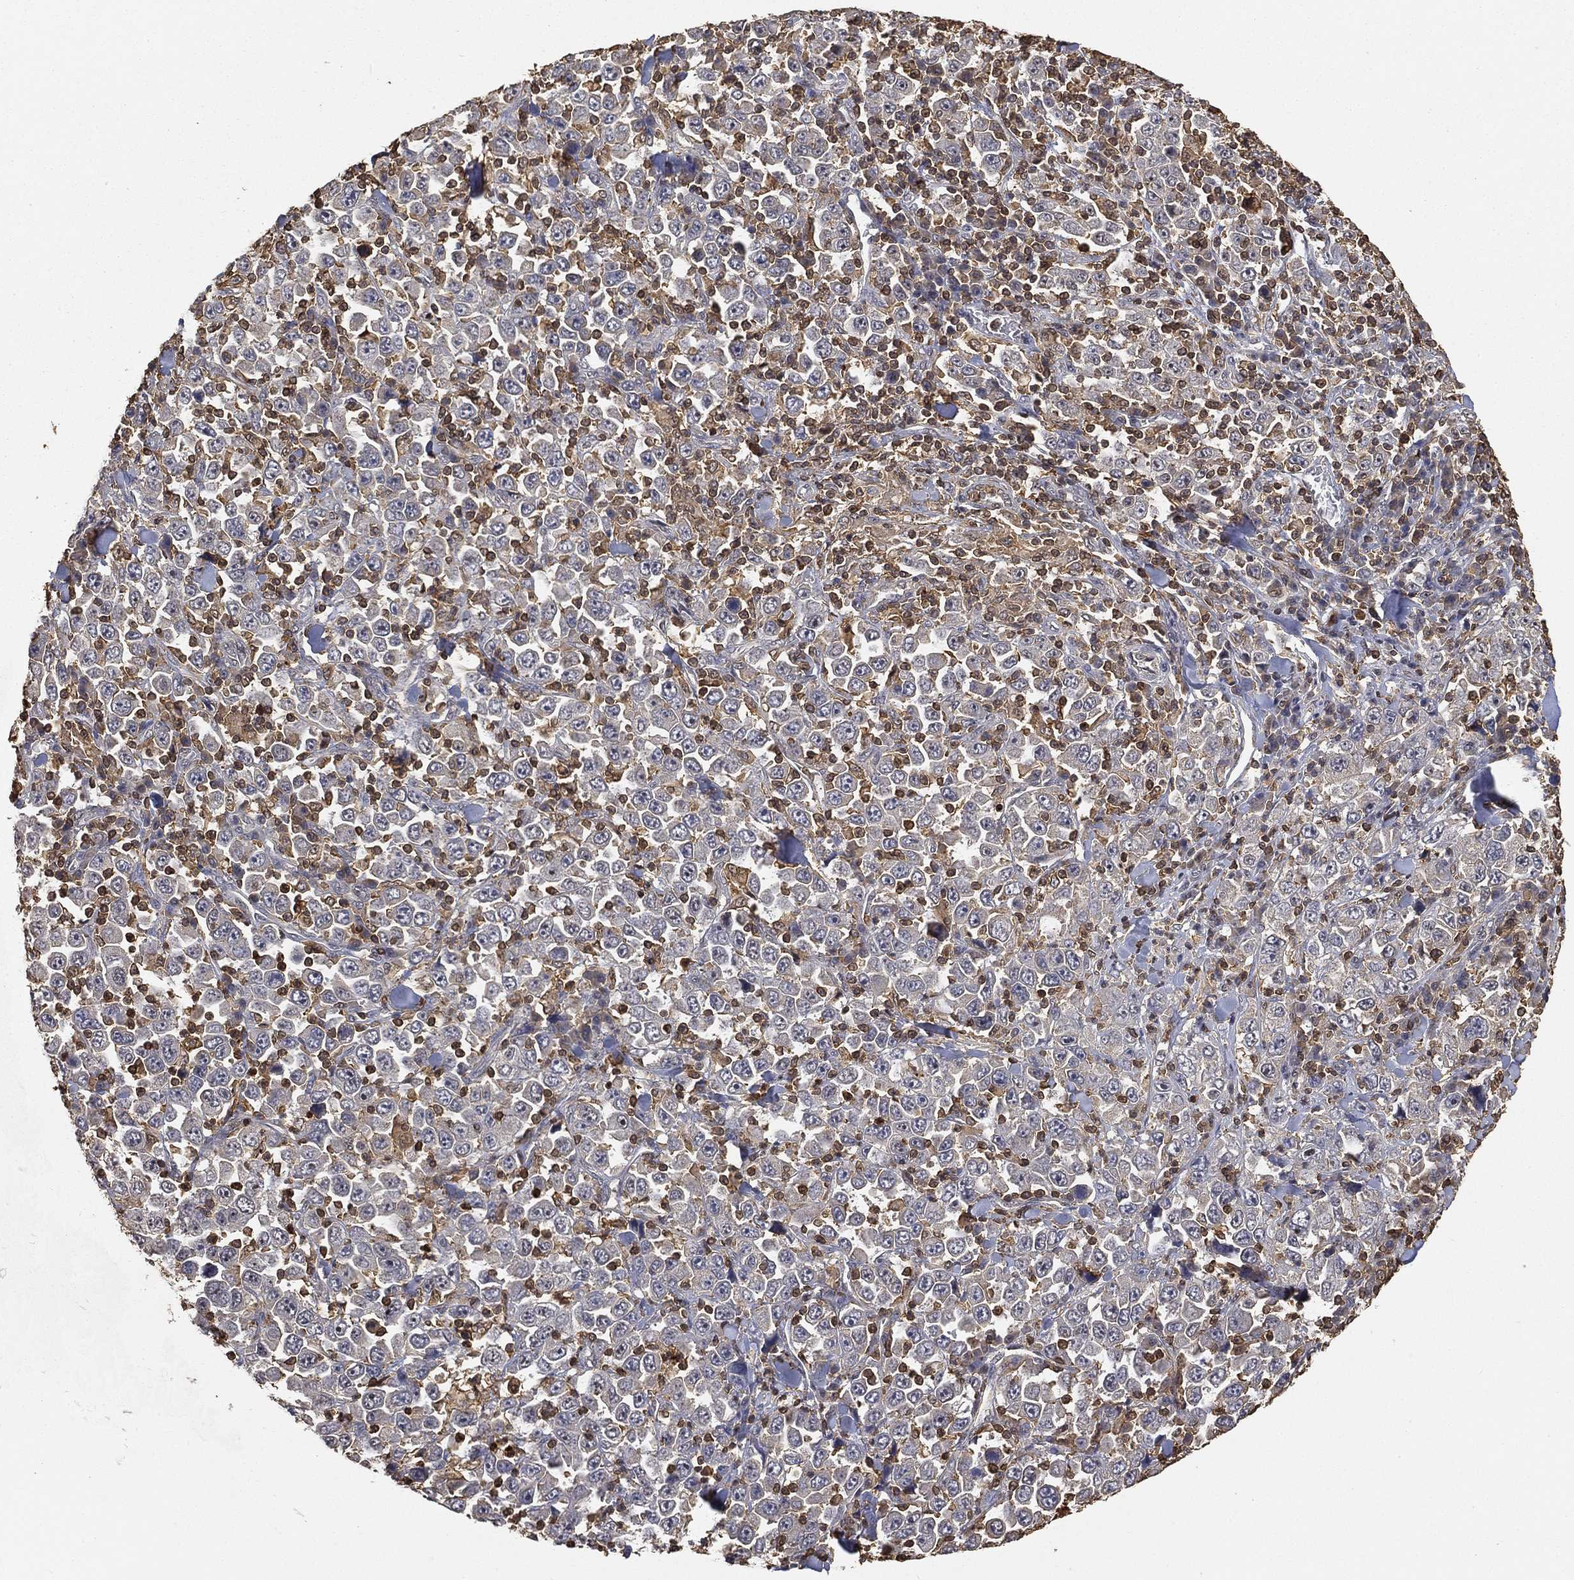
{"staining": {"intensity": "negative", "quantity": "none", "location": "none"}, "tissue": "stomach cancer", "cell_type": "Tumor cells", "image_type": "cancer", "snomed": [{"axis": "morphology", "description": "Normal tissue, NOS"}, {"axis": "morphology", "description": "Adenocarcinoma, NOS"}, {"axis": "topography", "description": "Stomach, upper"}, {"axis": "topography", "description": "Stomach"}], "caption": "High power microscopy image of an immunohistochemistry histopathology image of stomach cancer (adenocarcinoma), revealing no significant staining in tumor cells.", "gene": "CRYL1", "patient": {"sex": "male", "age": 59}}